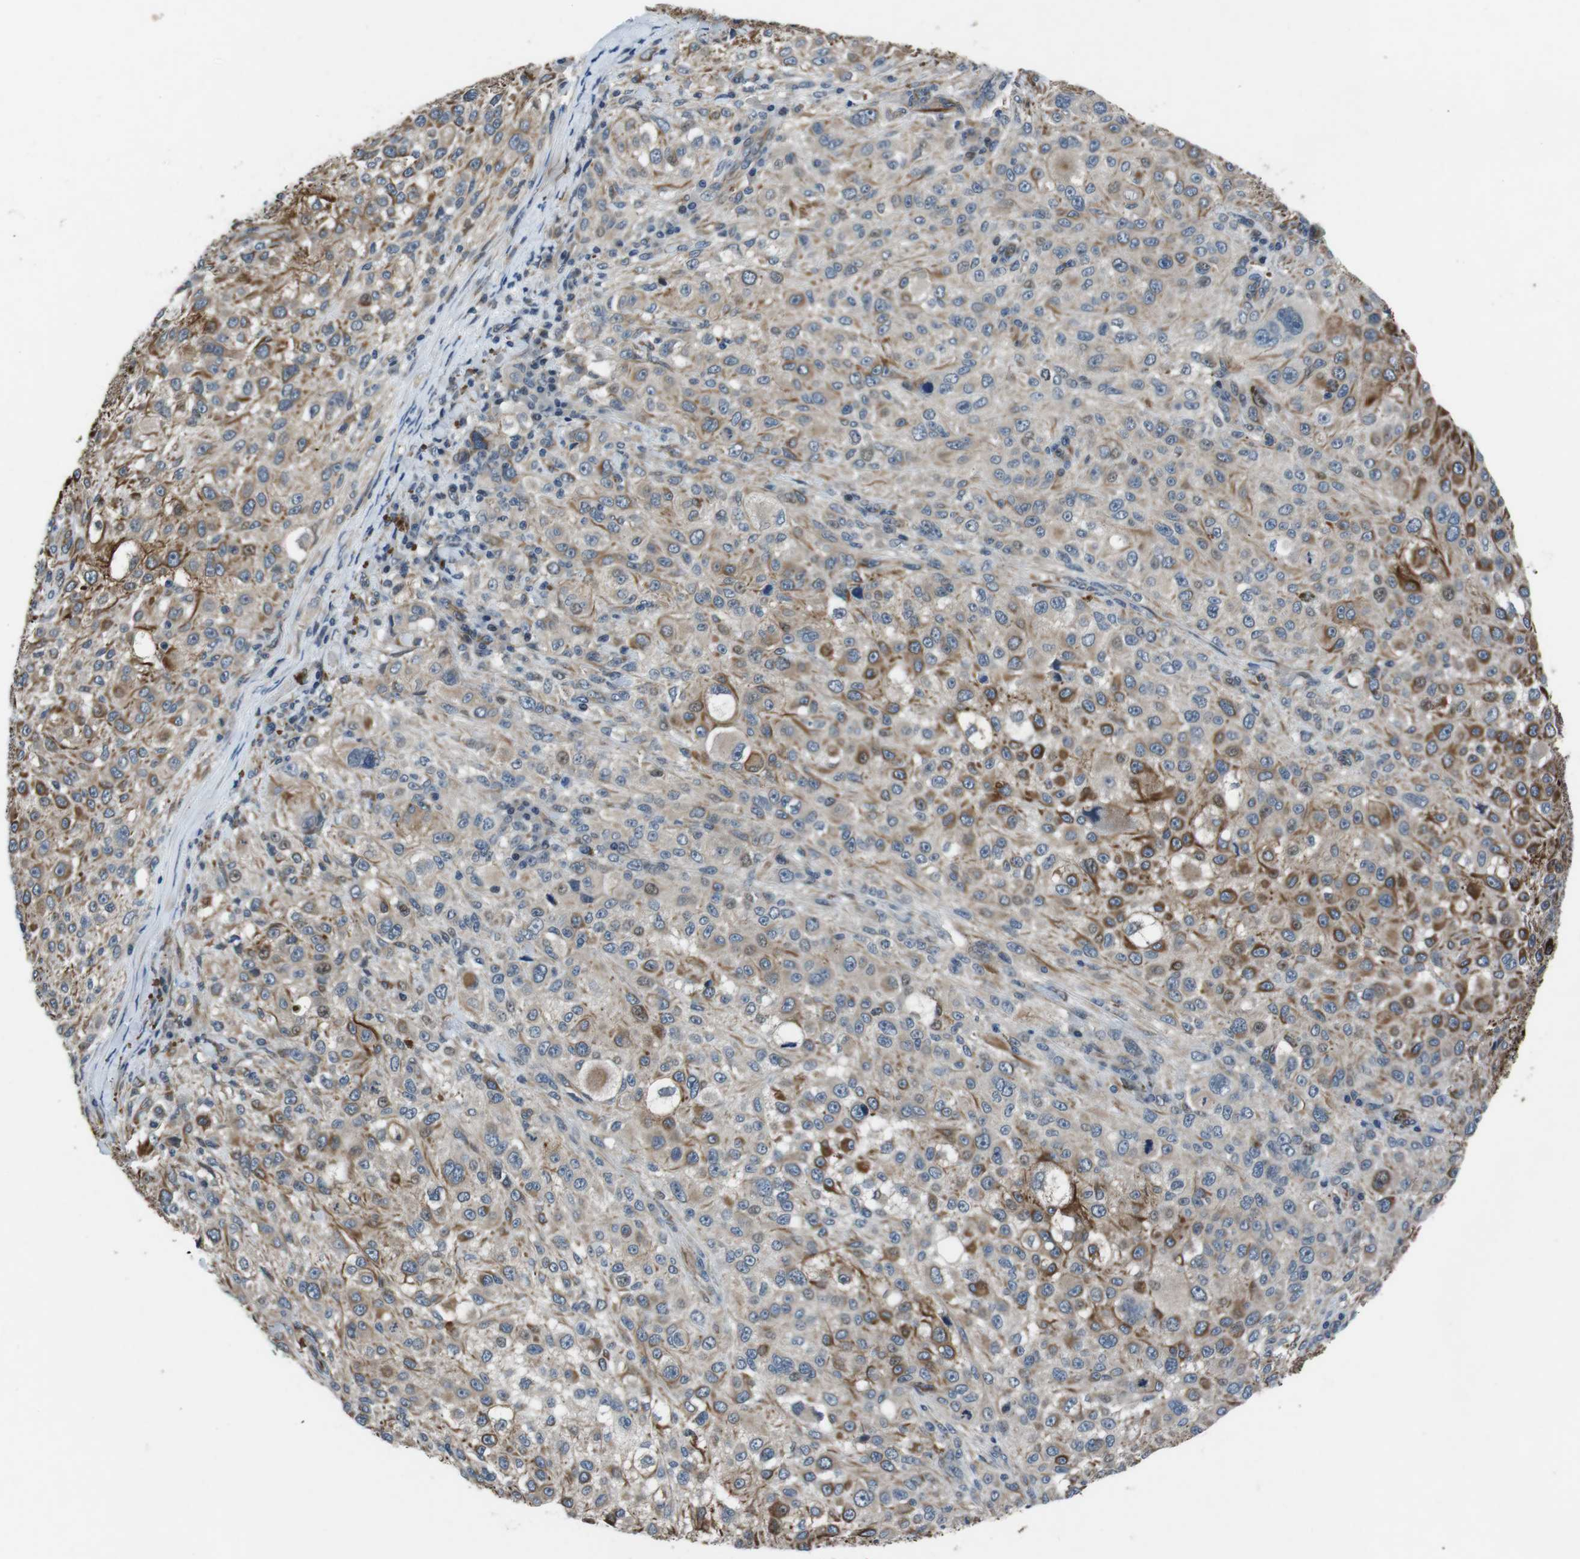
{"staining": {"intensity": "moderate", "quantity": "25%-75%", "location": "cytoplasmic/membranous"}, "tissue": "melanoma", "cell_type": "Tumor cells", "image_type": "cancer", "snomed": [{"axis": "morphology", "description": "Necrosis, NOS"}, {"axis": "morphology", "description": "Malignant melanoma, NOS"}, {"axis": "topography", "description": "Skin"}], "caption": "The immunohistochemical stain shows moderate cytoplasmic/membranous staining in tumor cells of malignant melanoma tissue. (brown staining indicates protein expression, while blue staining denotes nuclei).", "gene": "LRRC49", "patient": {"sex": "female", "age": 87}}